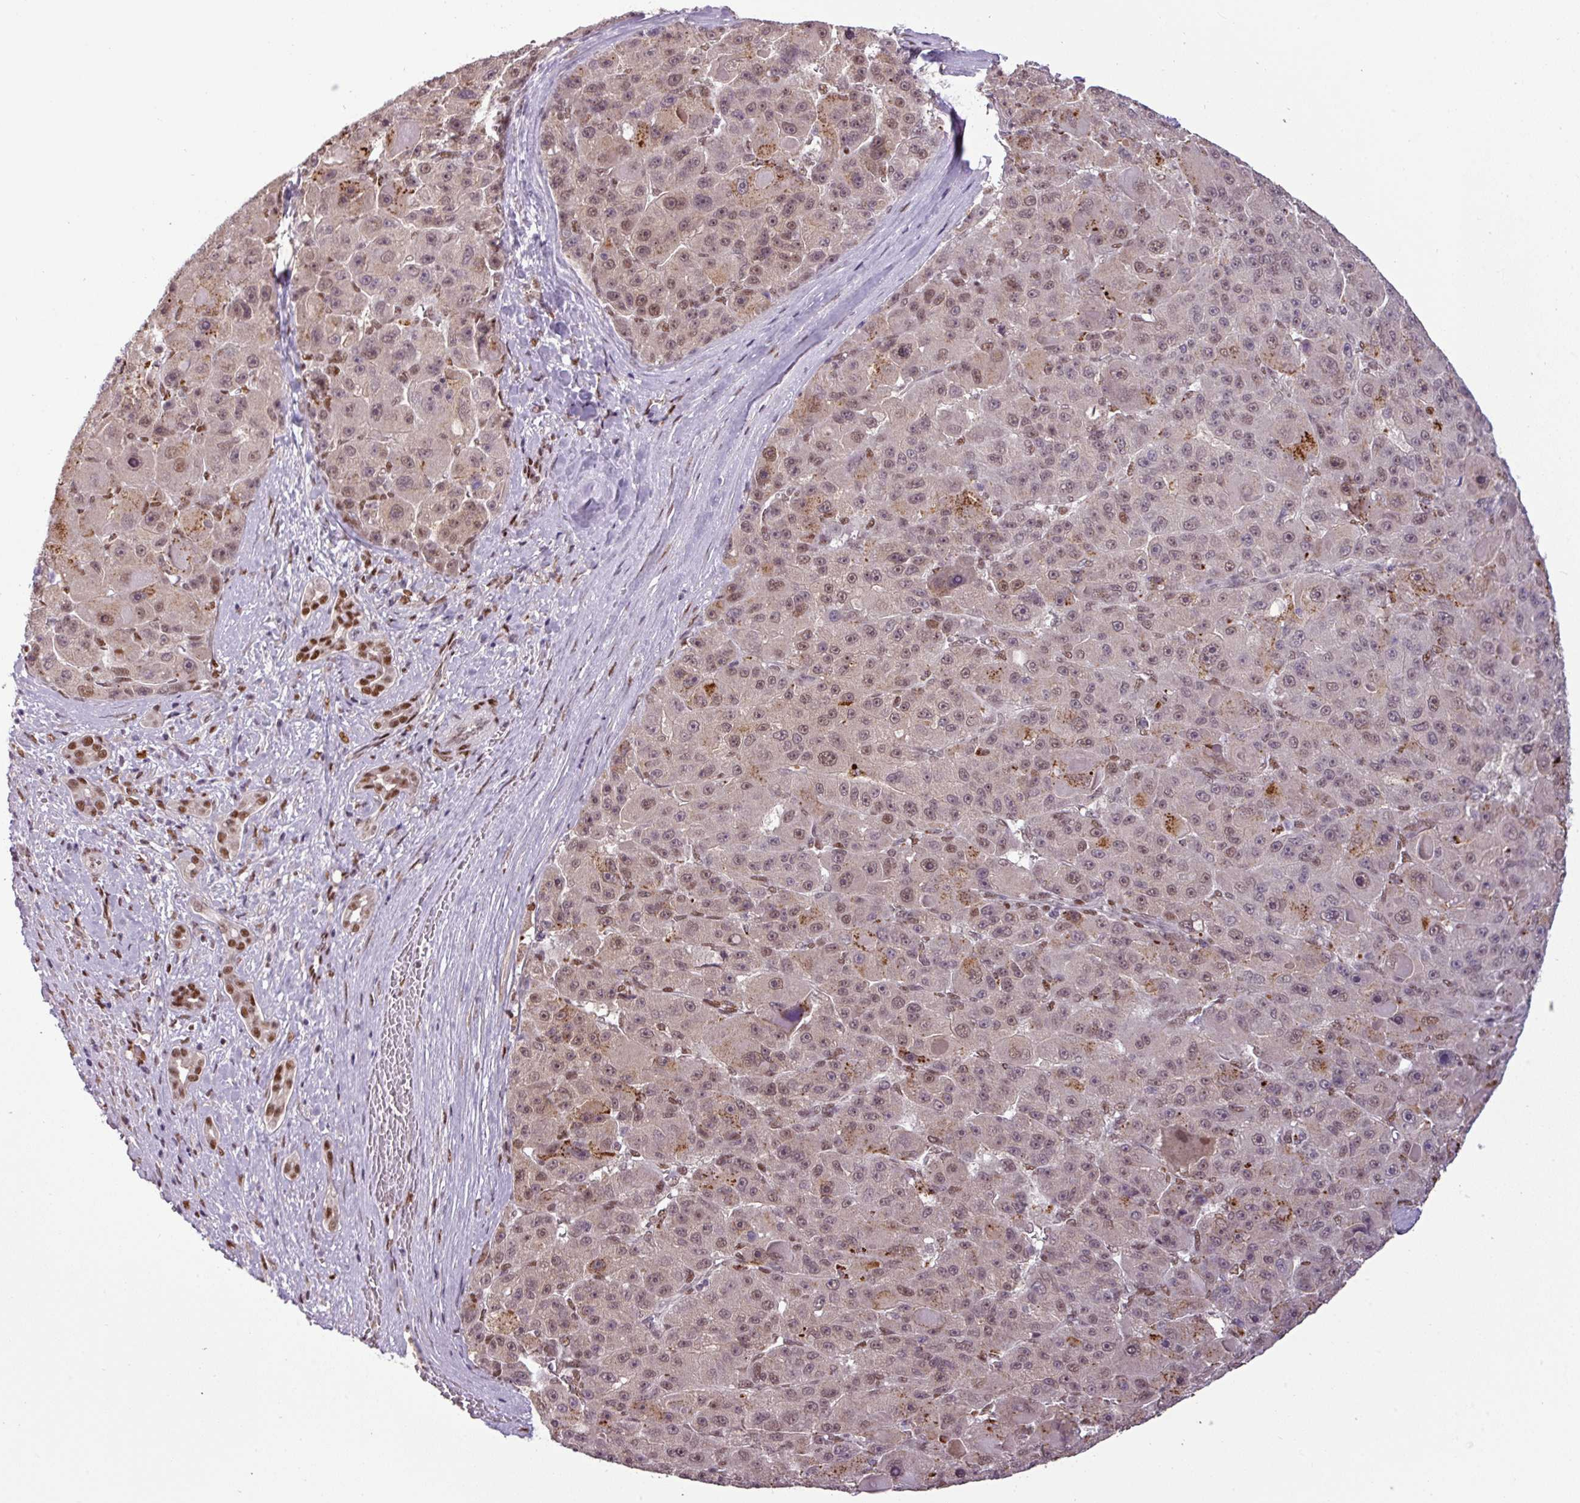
{"staining": {"intensity": "weak", "quantity": "25%-75%", "location": "cytoplasmic/membranous,nuclear"}, "tissue": "liver cancer", "cell_type": "Tumor cells", "image_type": "cancer", "snomed": [{"axis": "morphology", "description": "Carcinoma, Hepatocellular, NOS"}, {"axis": "topography", "description": "Liver"}], "caption": "DAB (3,3'-diaminobenzidine) immunohistochemical staining of liver hepatocellular carcinoma shows weak cytoplasmic/membranous and nuclear protein positivity in about 25%-75% of tumor cells.", "gene": "IRF2BPL", "patient": {"sex": "male", "age": 76}}